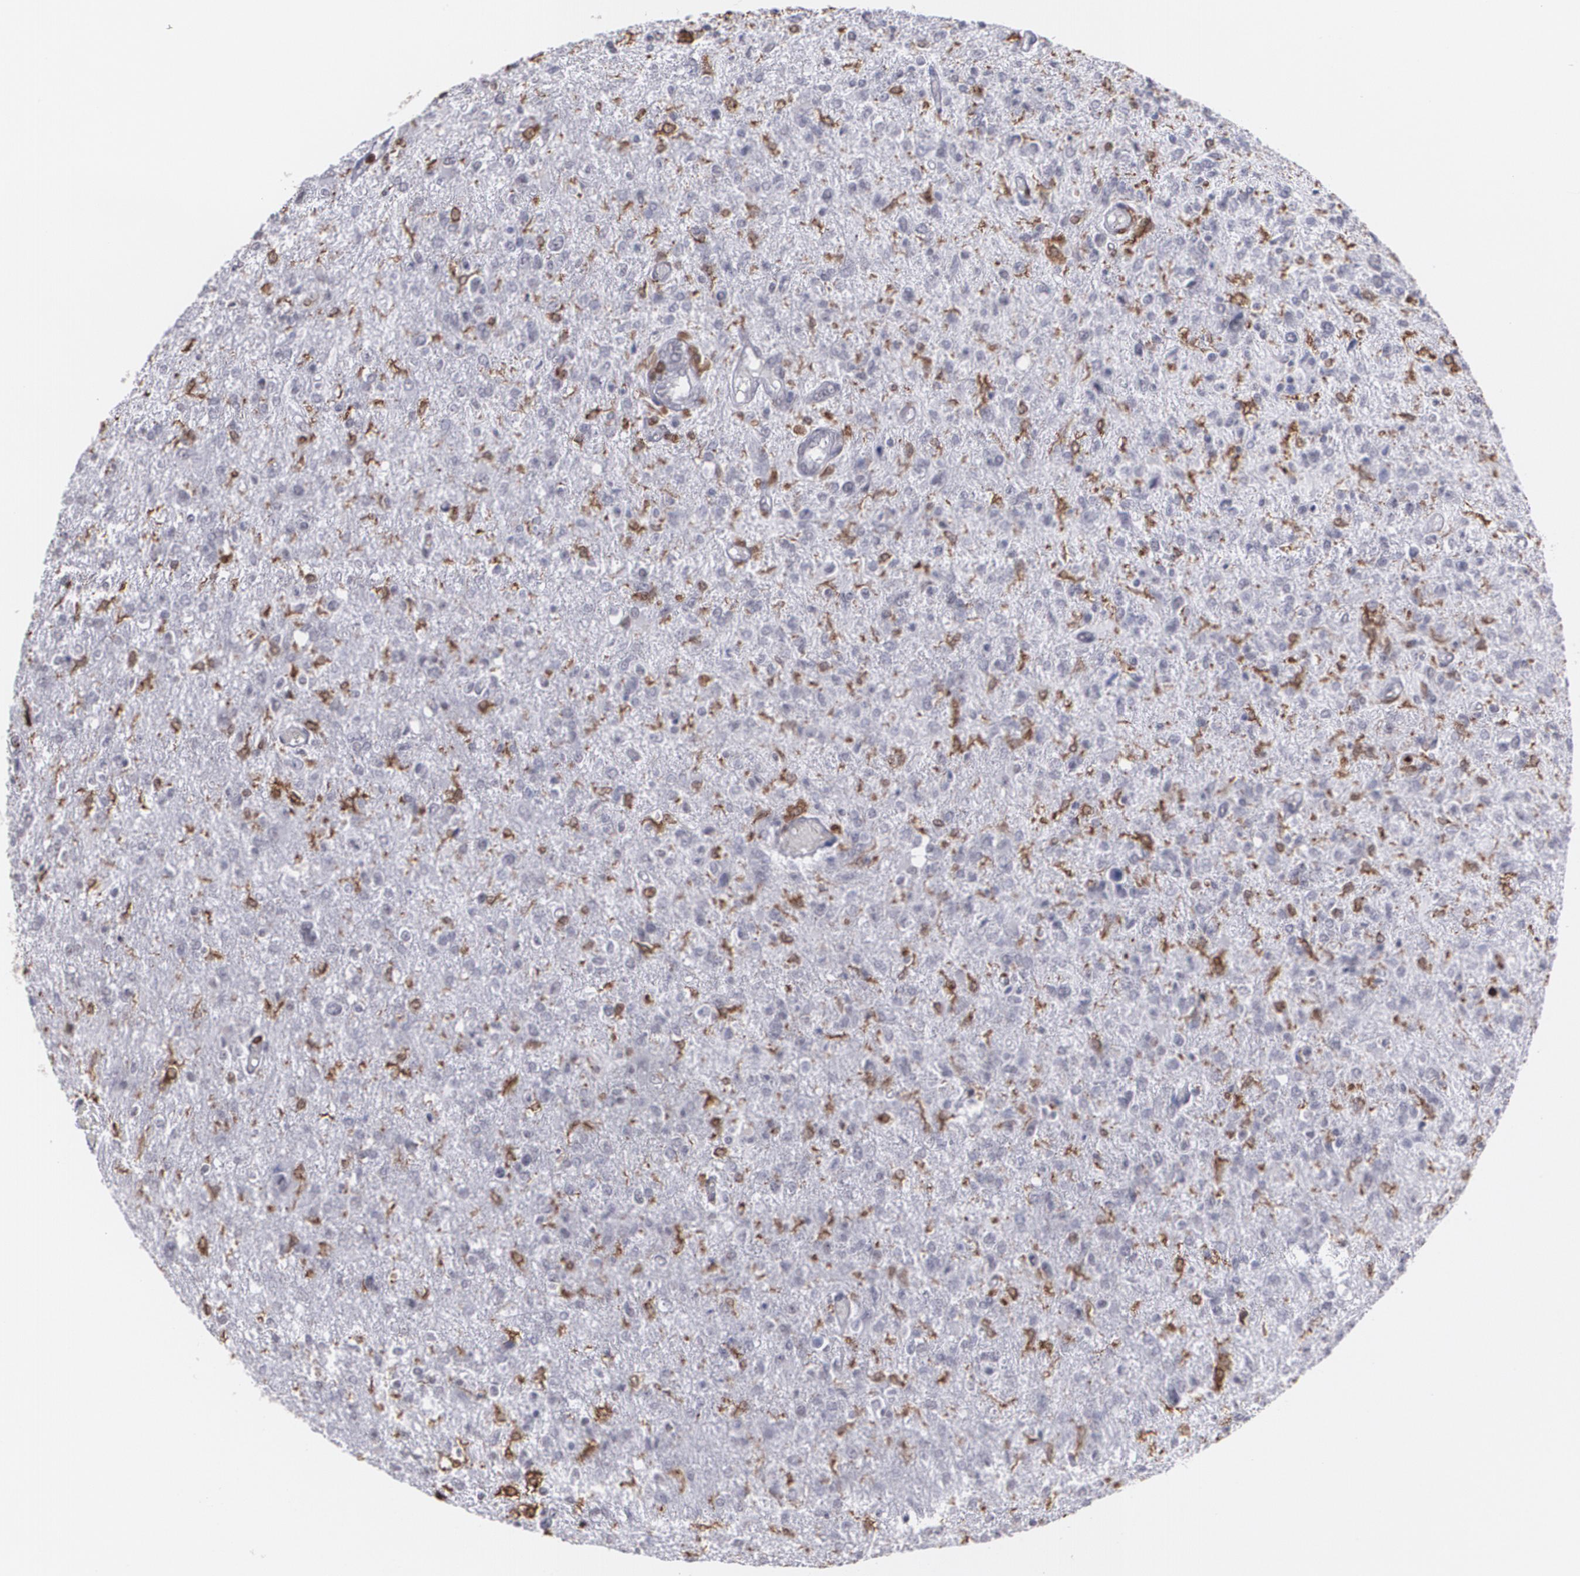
{"staining": {"intensity": "negative", "quantity": "none", "location": "none"}, "tissue": "glioma", "cell_type": "Tumor cells", "image_type": "cancer", "snomed": [{"axis": "morphology", "description": "Glioma, malignant, High grade"}, {"axis": "topography", "description": "Cerebral cortex"}], "caption": "Tumor cells show no significant expression in malignant glioma (high-grade).", "gene": "NCF2", "patient": {"sex": "male", "age": 76}}